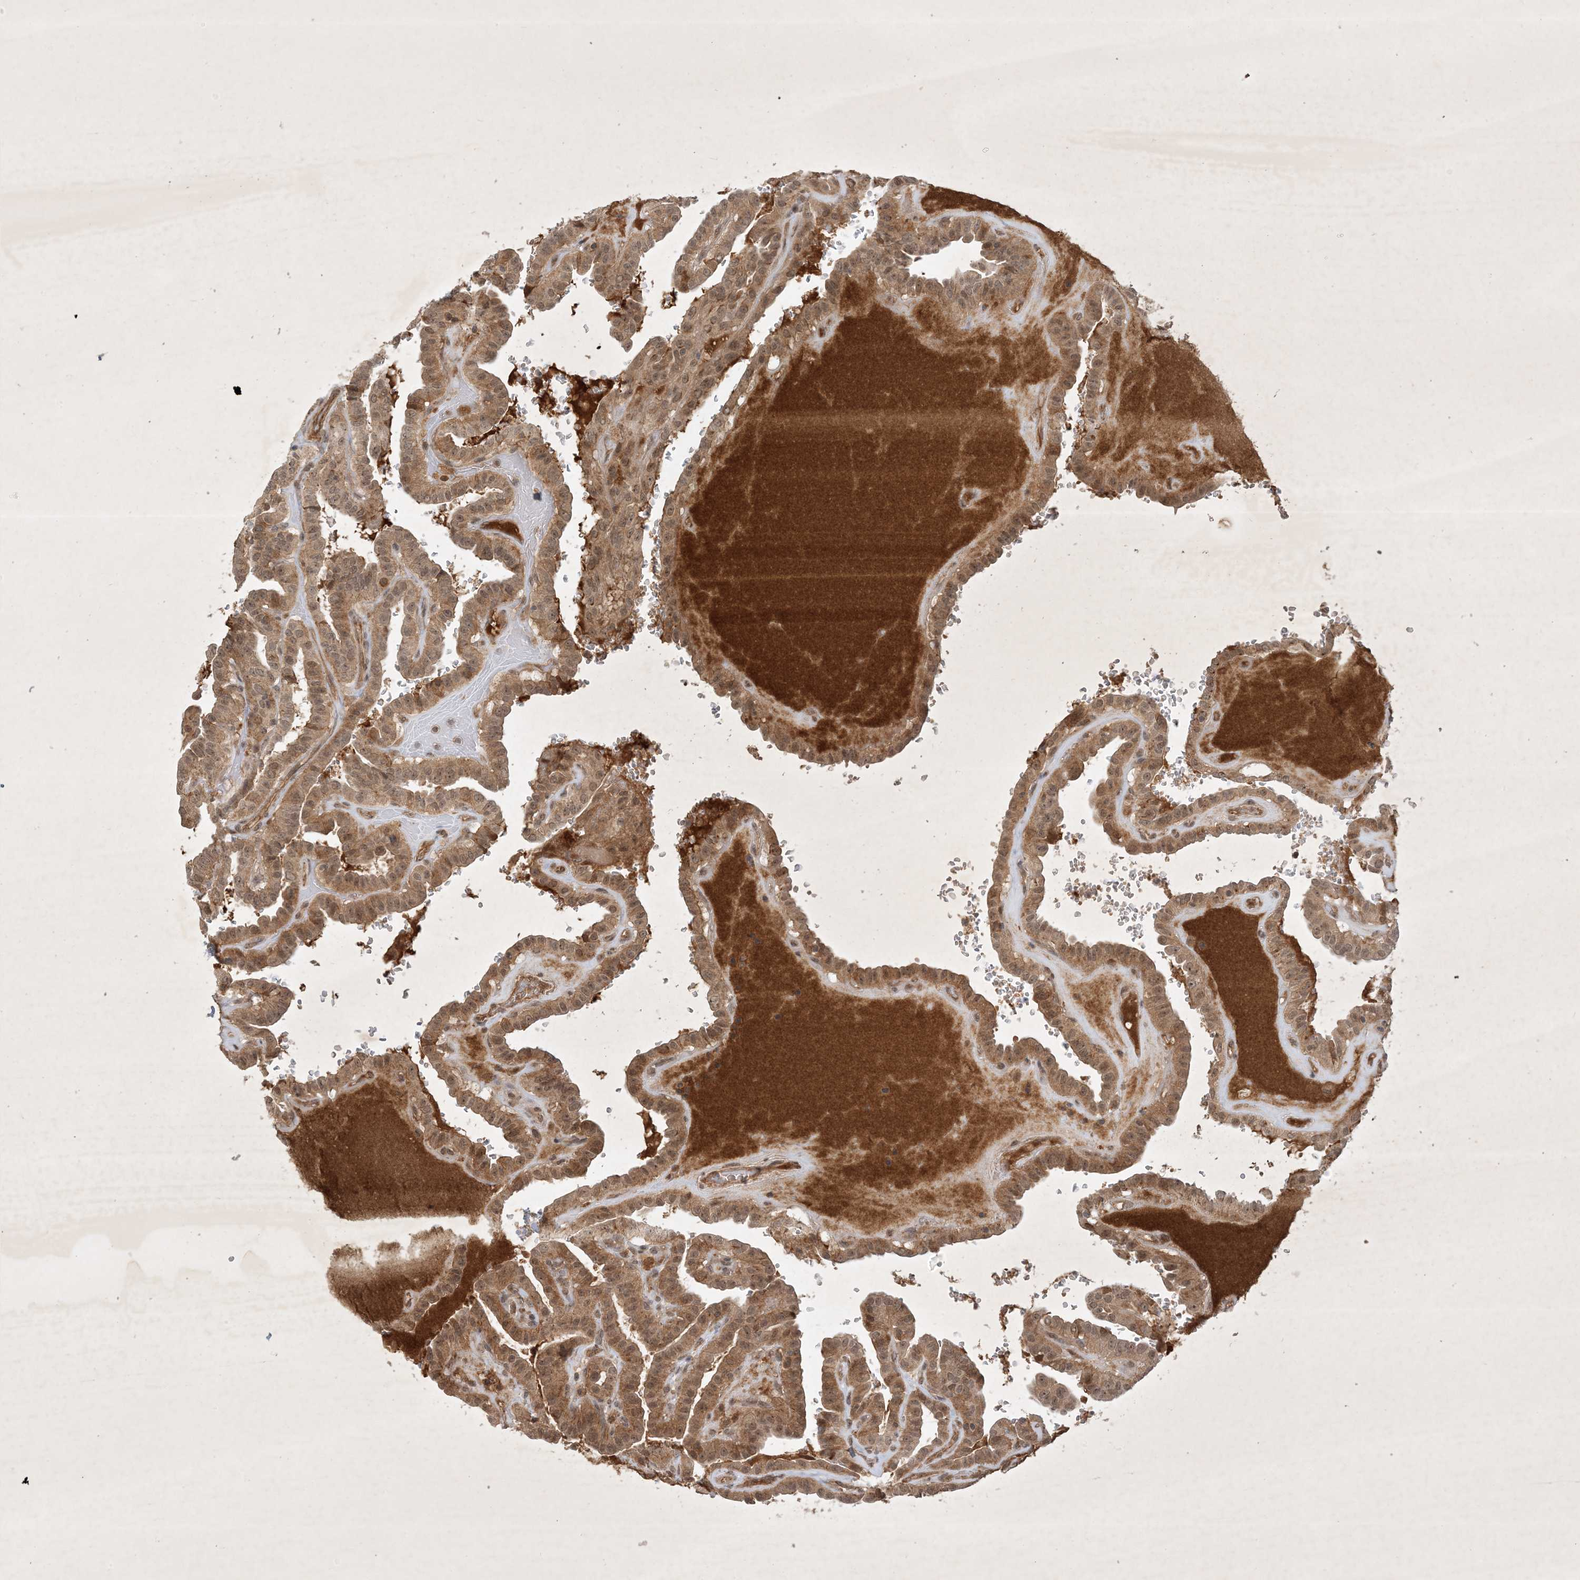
{"staining": {"intensity": "moderate", "quantity": ">75%", "location": "cytoplasmic/membranous,nuclear"}, "tissue": "thyroid cancer", "cell_type": "Tumor cells", "image_type": "cancer", "snomed": [{"axis": "morphology", "description": "Papillary adenocarcinoma, NOS"}, {"axis": "topography", "description": "Thyroid gland"}], "caption": "Immunohistochemical staining of papillary adenocarcinoma (thyroid) displays moderate cytoplasmic/membranous and nuclear protein staining in about >75% of tumor cells.", "gene": "ZCCHC4", "patient": {"sex": "male", "age": 77}}